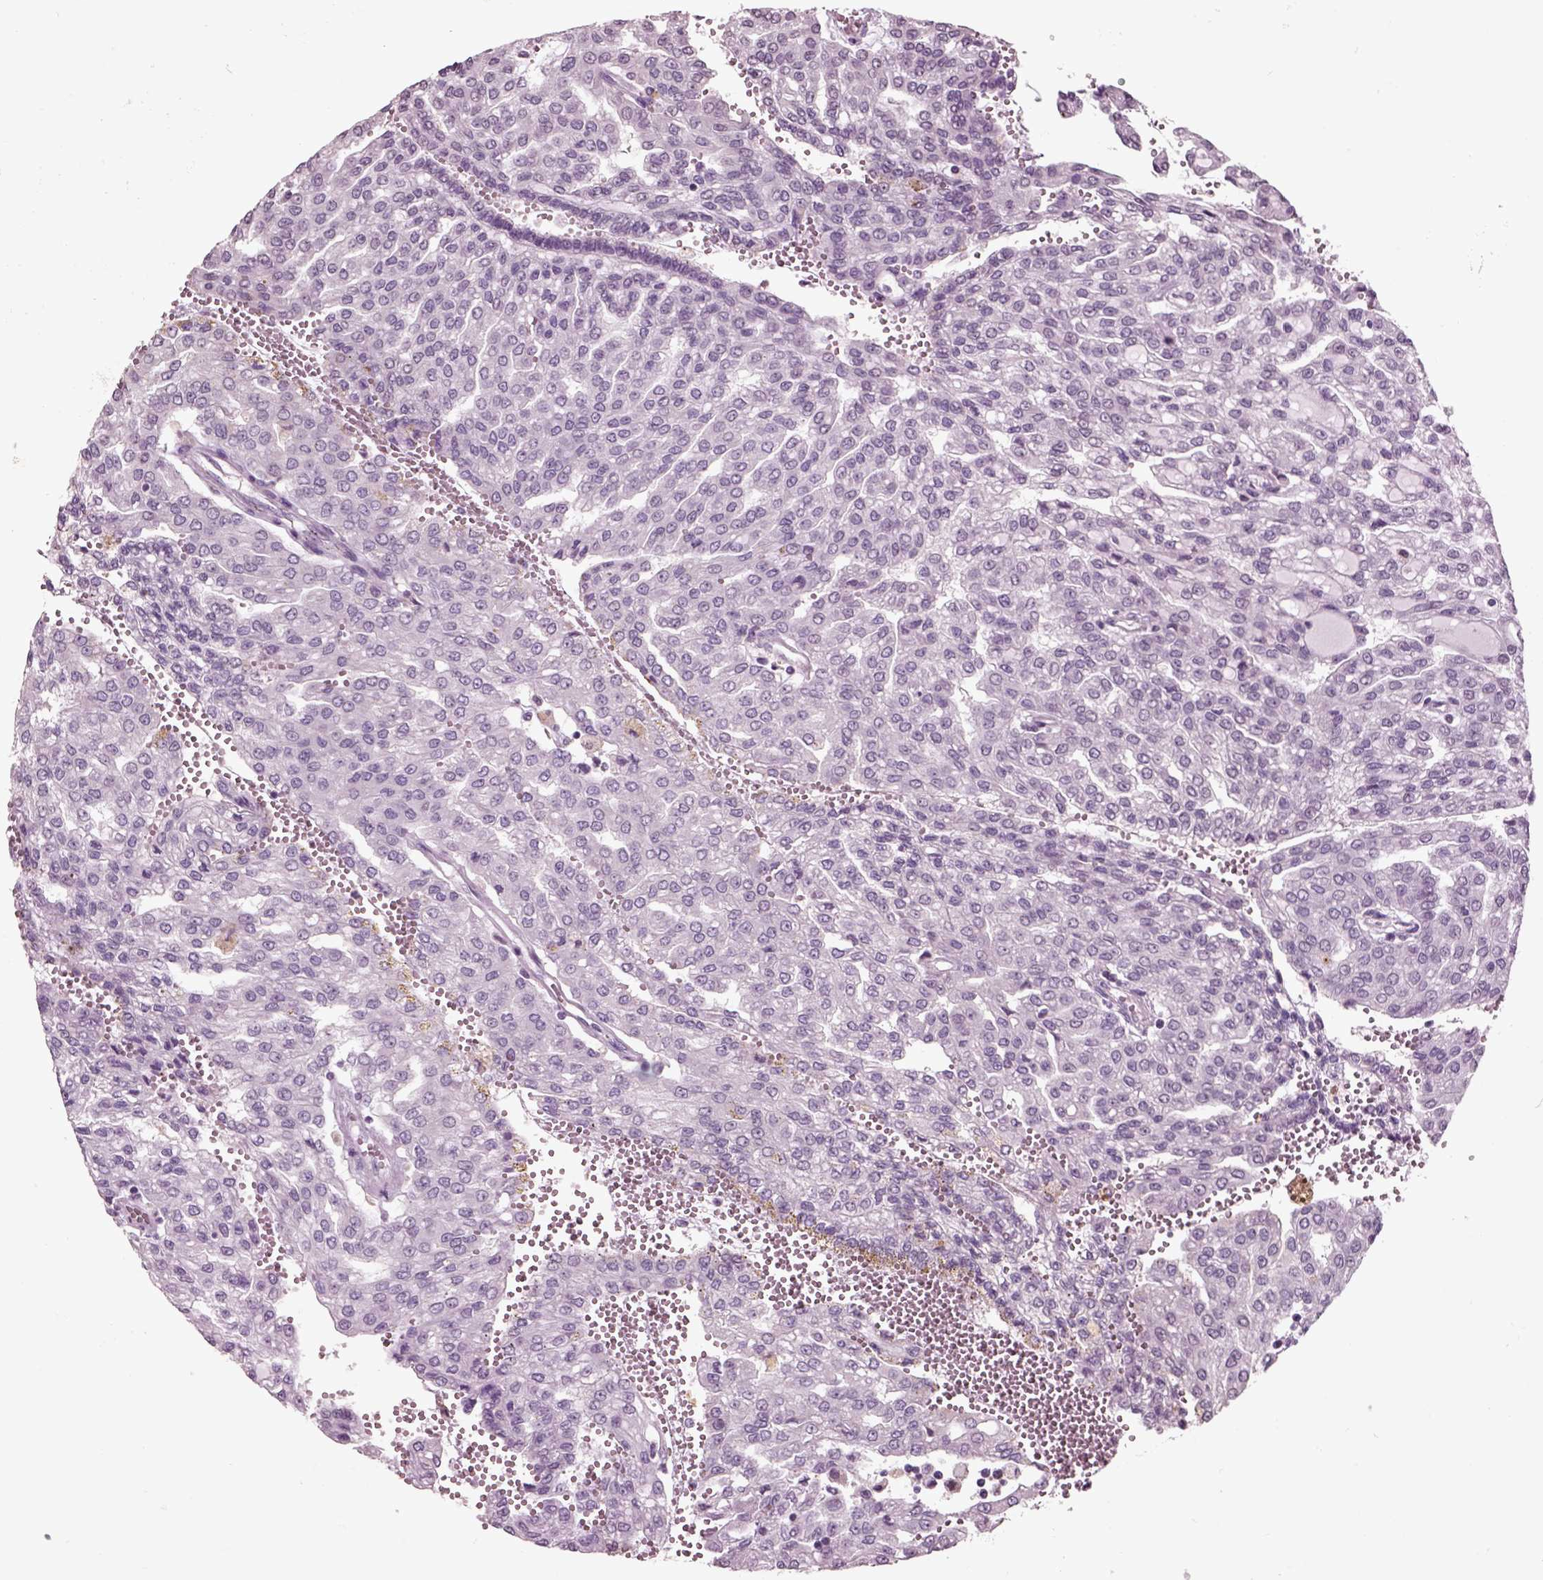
{"staining": {"intensity": "negative", "quantity": "none", "location": "none"}, "tissue": "renal cancer", "cell_type": "Tumor cells", "image_type": "cancer", "snomed": [{"axis": "morphology", "description": "Adenocarcinoma, NOS"}, {"axis": "topography", "description": "Kidney"}], "caption": "Protein analysis of renal cancer shows no significant positivity in tumor cells.", "gene": "CHGB", "patient": {"sex": "male", "age": 63}}